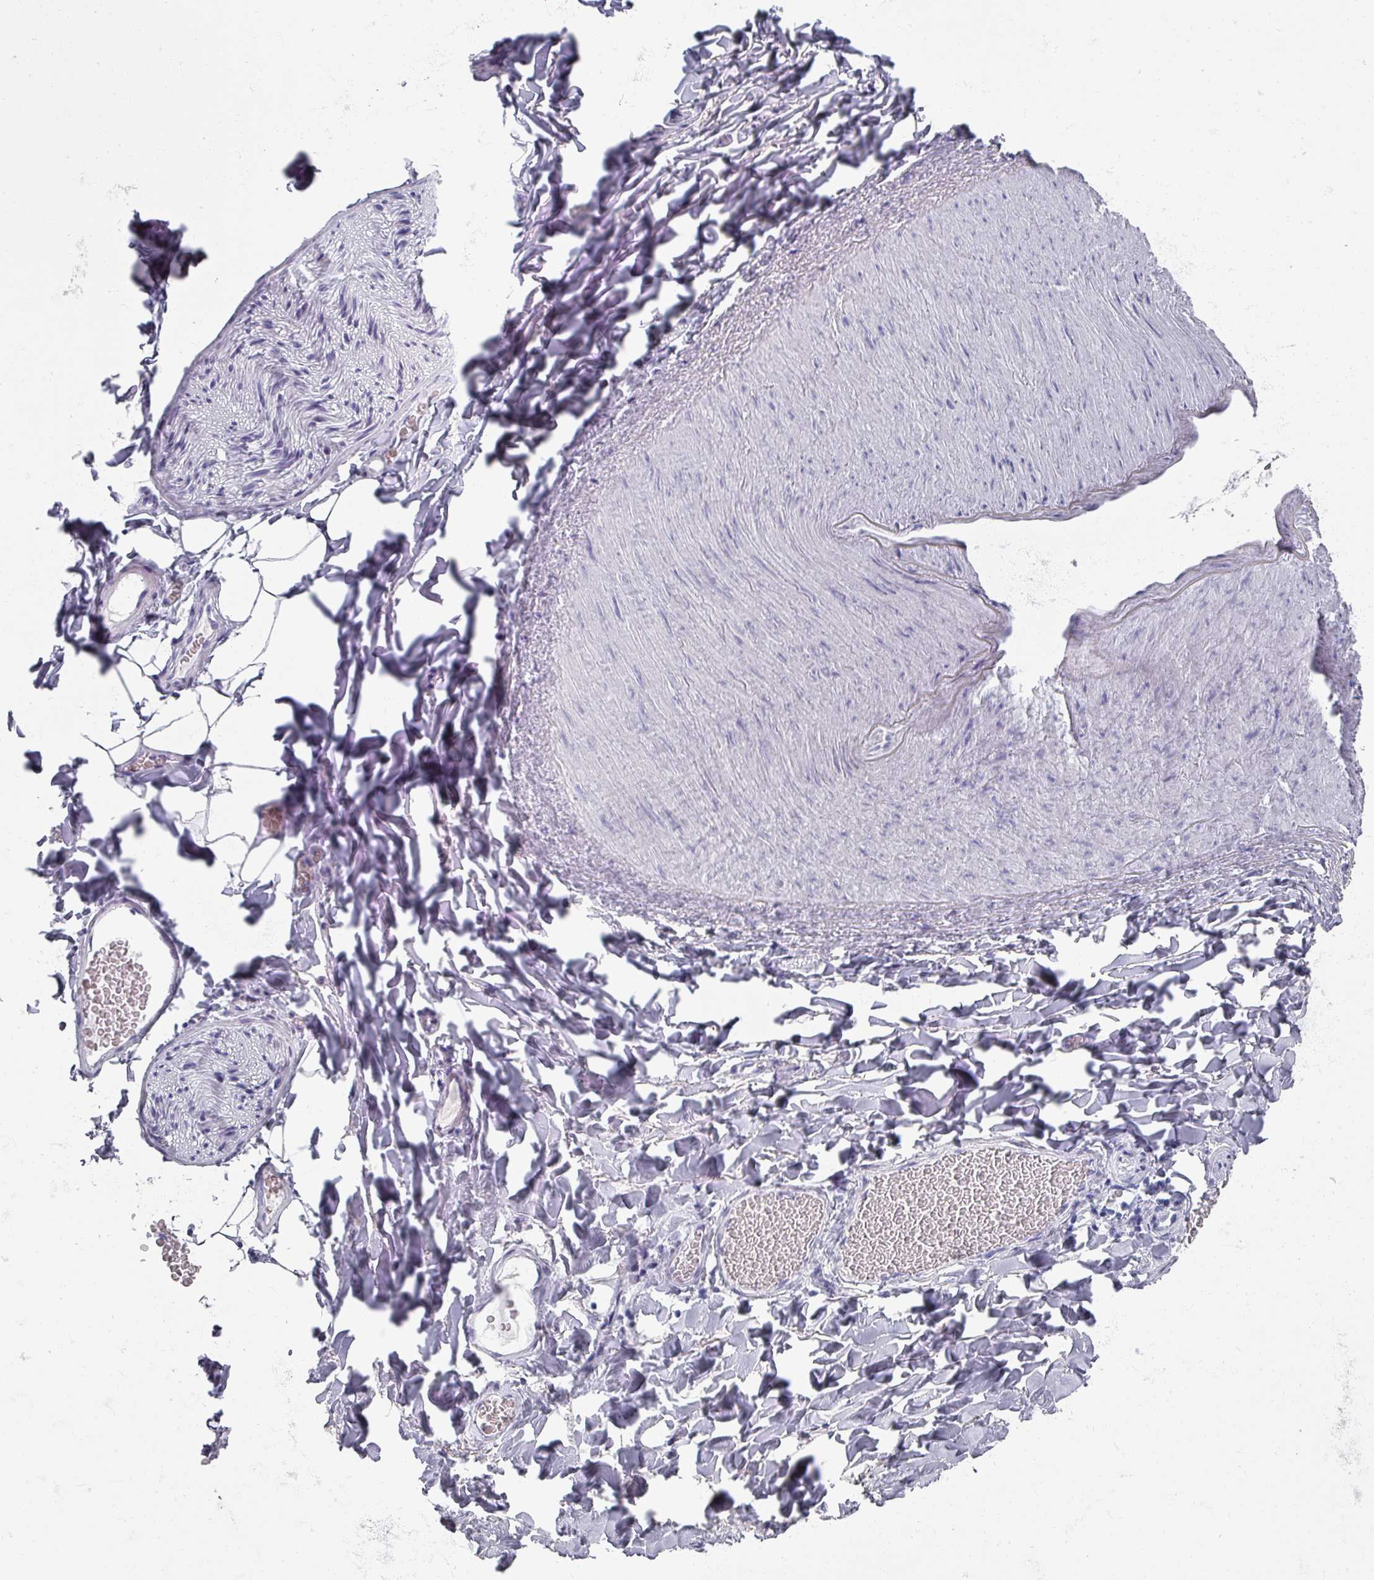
{"staining": {"intensity": "negative", "quantity": "none", "location": "none"}, "tissue": "adipose tissue", "cell_type": "Adipocytes", "image_type": "normal", "snomed": [{"axis": "morphology", "description": "Normal tissue, NOS"}, {"axis": "morphology", "description": "Carcinoma, NOS"}, {"axis": "topography", "description": "Pancreas"}, {"axis": "topography", "description": "Peripheral nerve tissue"}], "caption": "Immunohistochemical staining of benign human adipose tissue reveals no significant expression in adipocytes. (Brightfield microscopy of DAB (3,3'-diaminobenzidine) IHC at high magnification).", "gene": "OMG", "patient": {"sex": "female", "age": 29}}